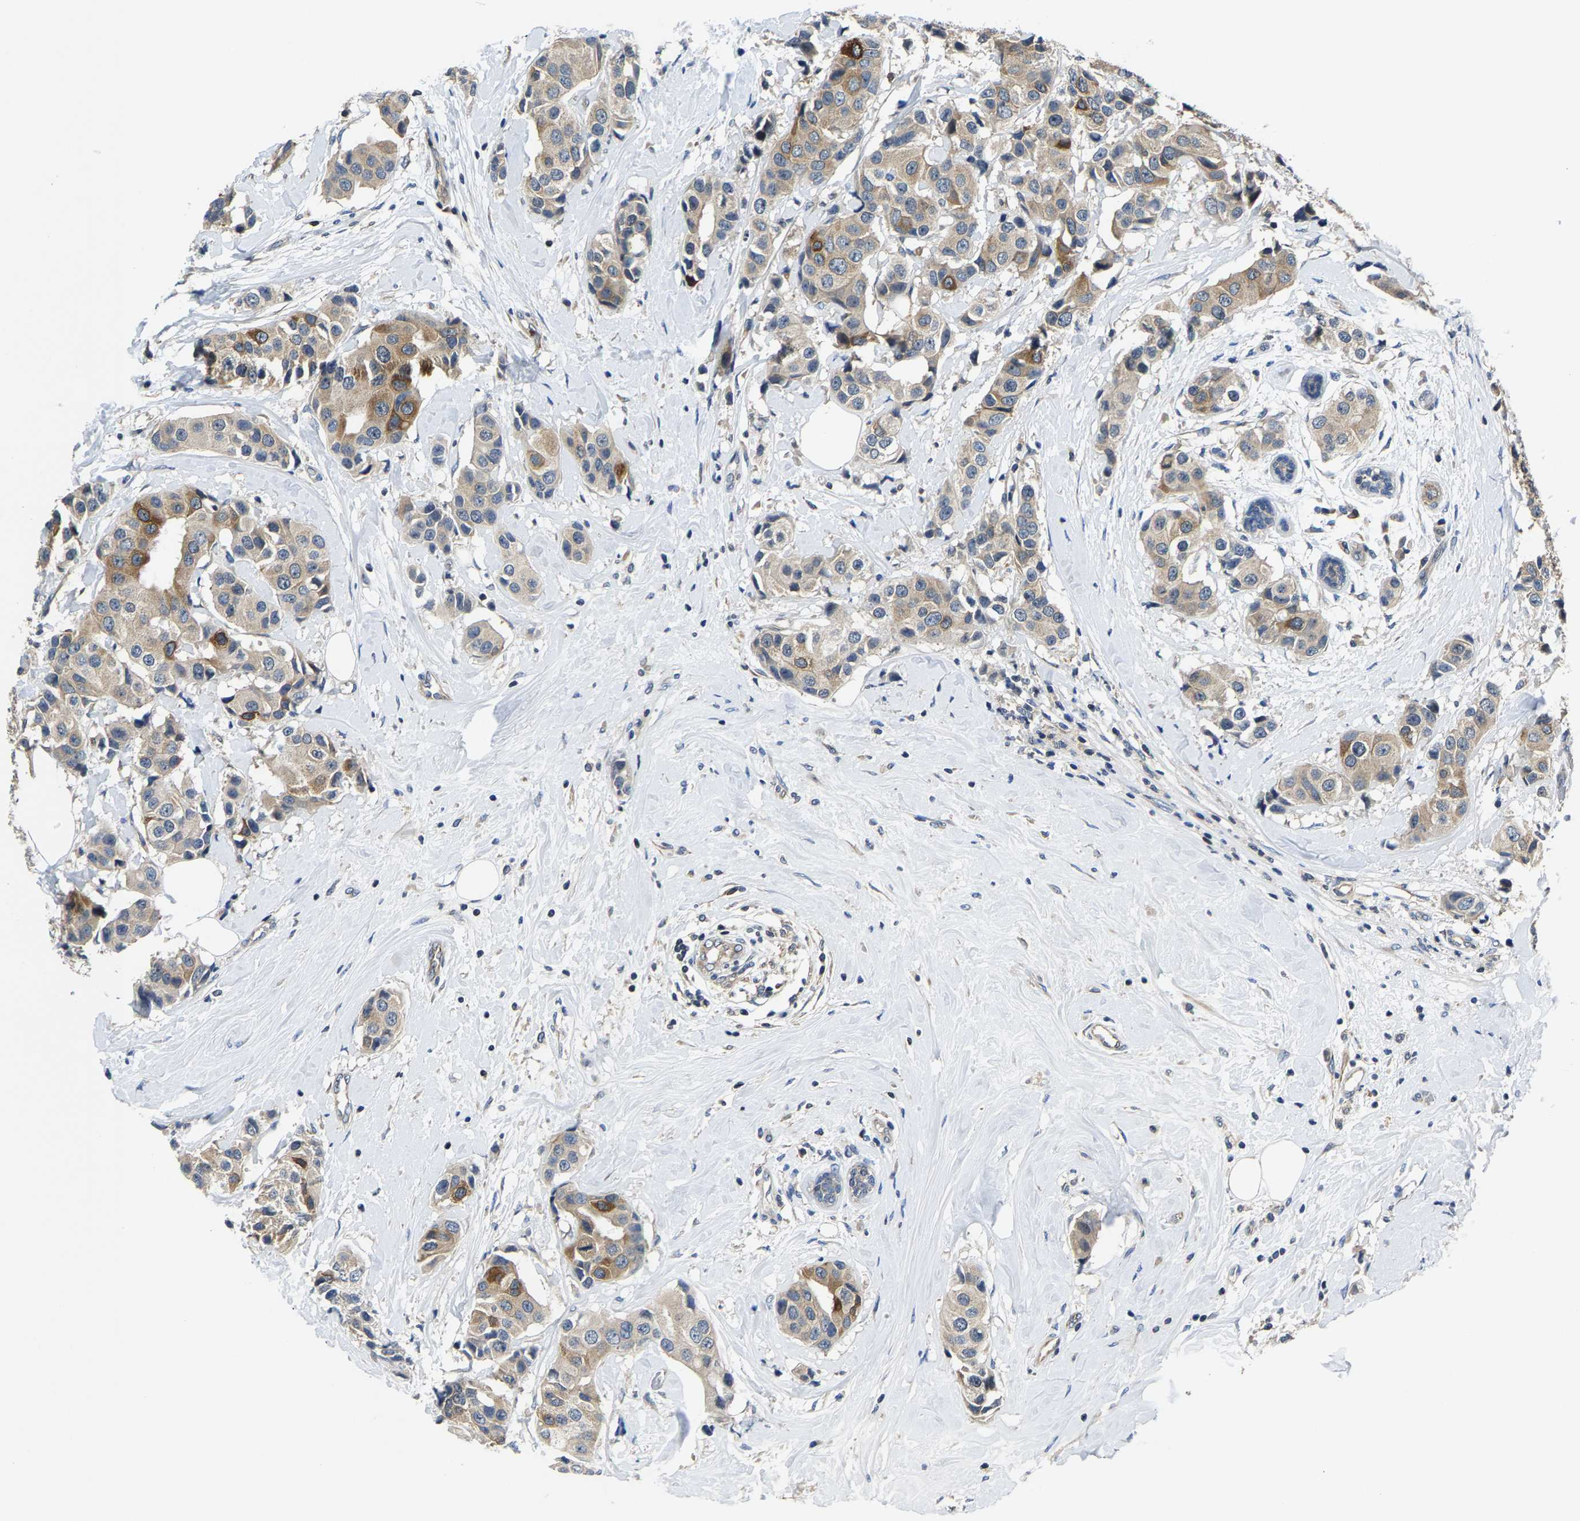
{"staining": {"intensity": "moderate", "quantity": "<25%", "location": "cytoplasmic/membranous"}, "tissue": "breast cancer", "cell_type": "Tumor cells", "image_type": "cancer", "snomed": [{"axis": "morphology", "description": "Normal tissue, NOS"}, {"axis": "morphology", "description": "Duct carcinoma"}, {"axis": "topography", "description": "Breast"}], "caption": "Protein analysis of breast cancer tissue exhibits moderate cytoplasmic/membranous staining in about <25% of tumor cells.", "gene": "AGBL3", "patient": {"sex": "female", "age": 39}}